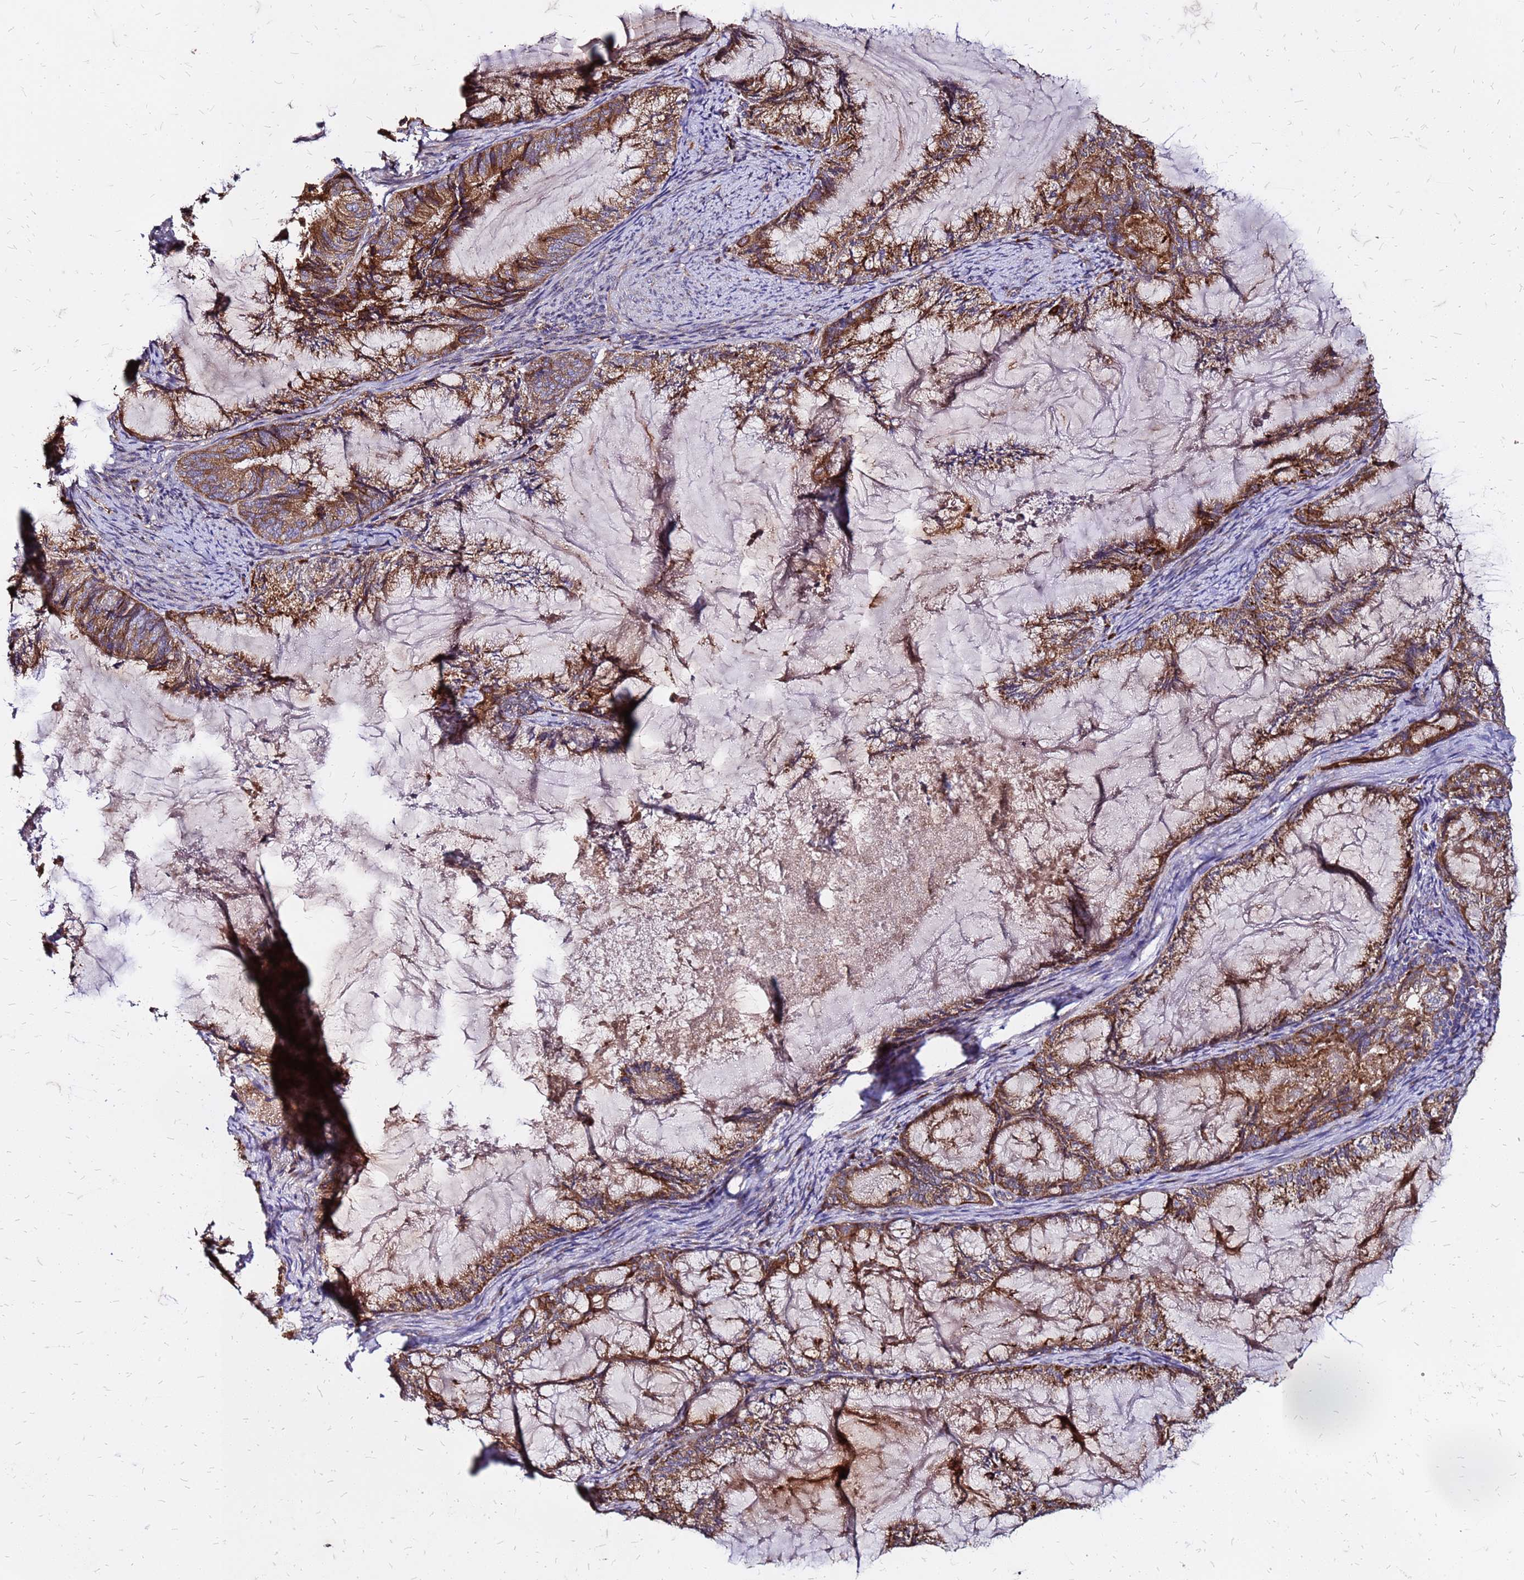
{"staining": {"intensity": "strong", "quantity": ">75%", "location": "cytoplasmic/membranous"}, "tissue": "endometrial cancer", "cell_type": "Tumor cells", "image_type": "cancer", "snomed": [{"axis": "morphology", "description": "Adenocarcinoma, NOS"}, {"axis": "topography", "description": "Endometrium"}], "caption": "This photomicrograph reveals immunohistochemistry (IHC) staining of human endometrial cancer (adenocarcinoma), with high strong cytoplasmic/membranous positivity in about >75% of tumor cells.", "gene": "VMO1", "patient": {"sex": "female", "age": 86}}